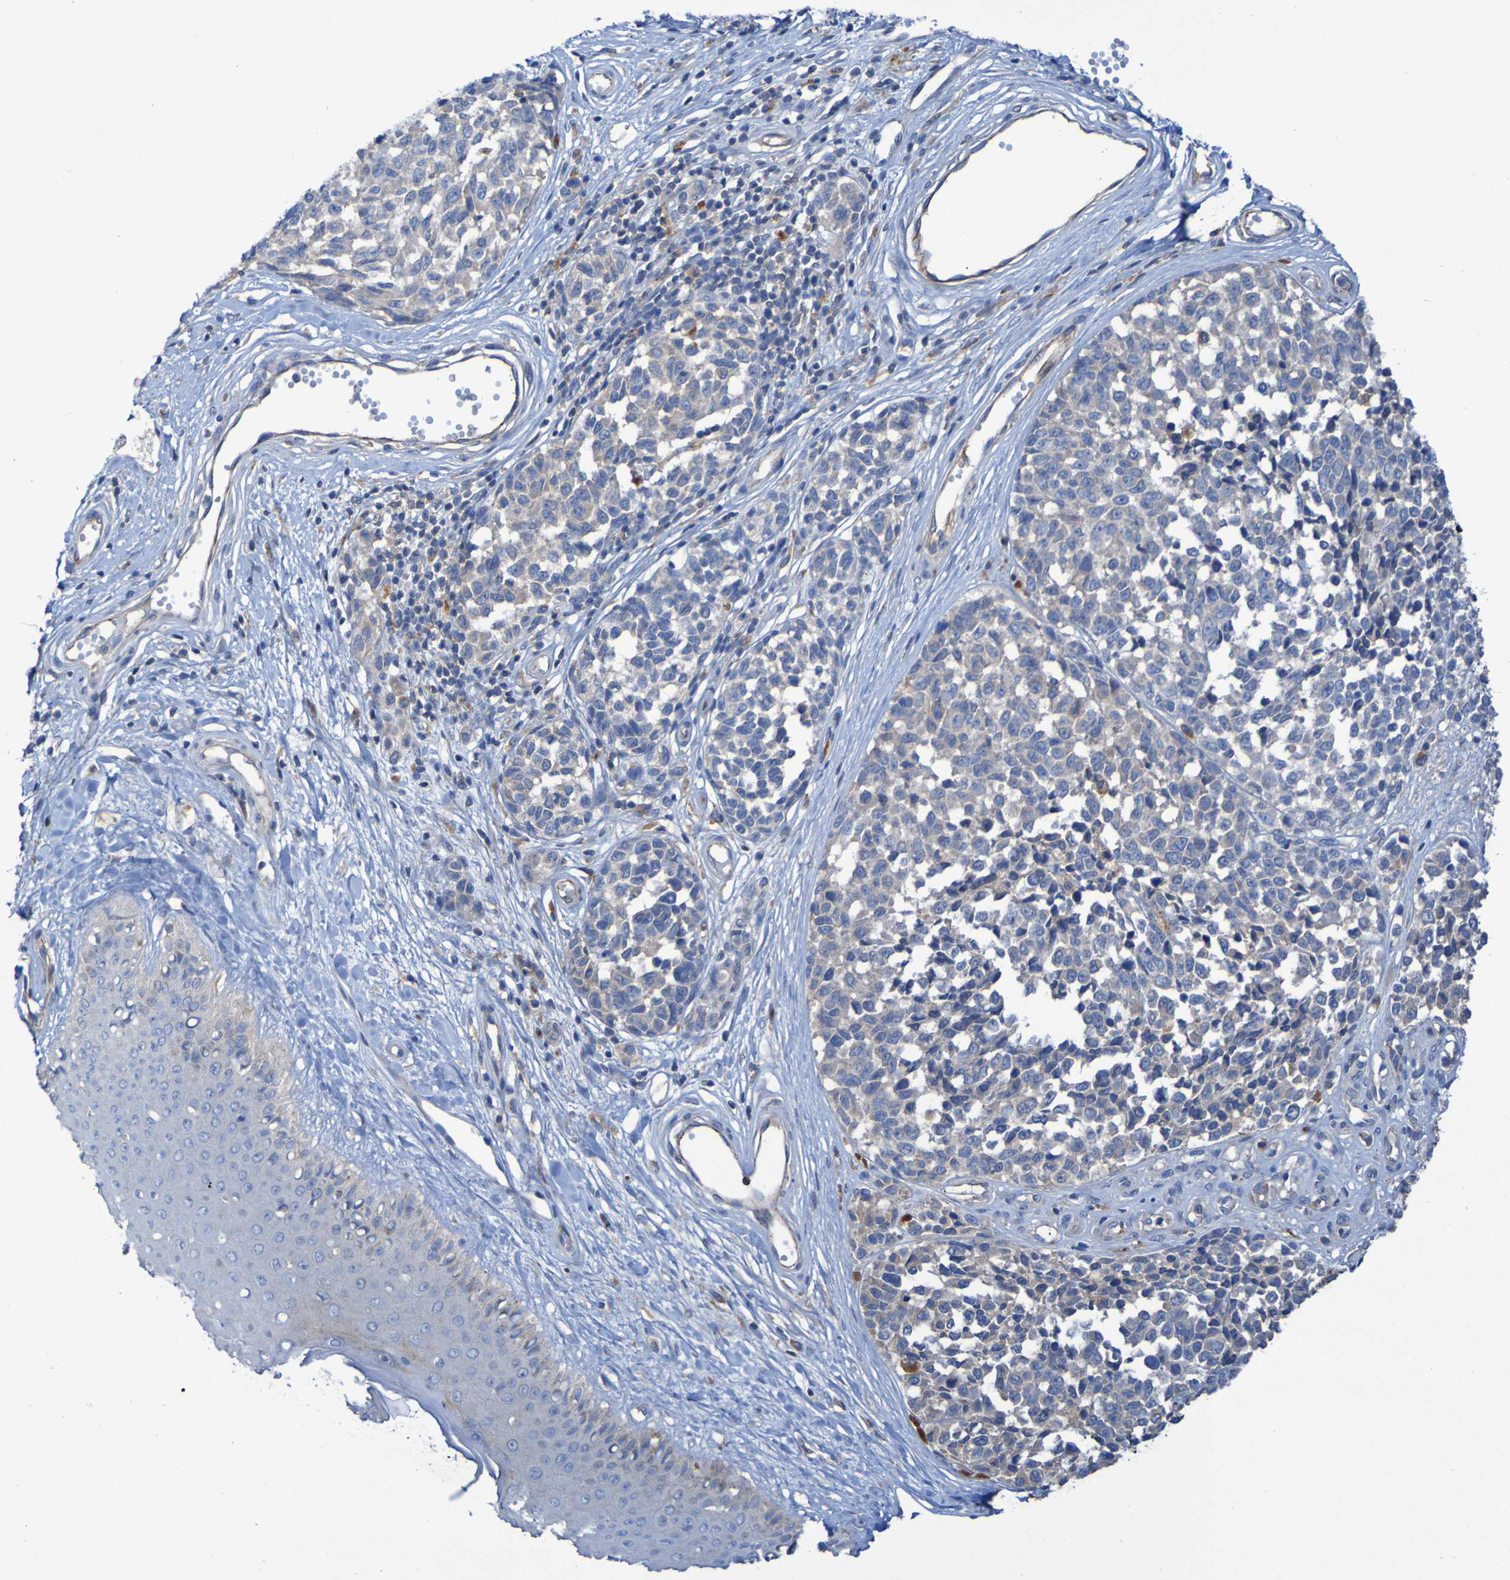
{"staining": {"intensity": "weak", "quantity": "<25%", "location": "cytoplasmic/membranous"}, "tissue": "melanoma", "cell_type": "Tumor cells", "image_type": "cancer", "snomed": [{"axis": "morphology", "description": "Malignant melanoma, NOS"}, {"axis": "topography", "description": "Skin"}], "caption": "Immunohistochemical staining of human melanoma shows no significant expression in tumor cells.", "gene": "ARHGEF16", "patient": {"sex": "female", "age": 64}}